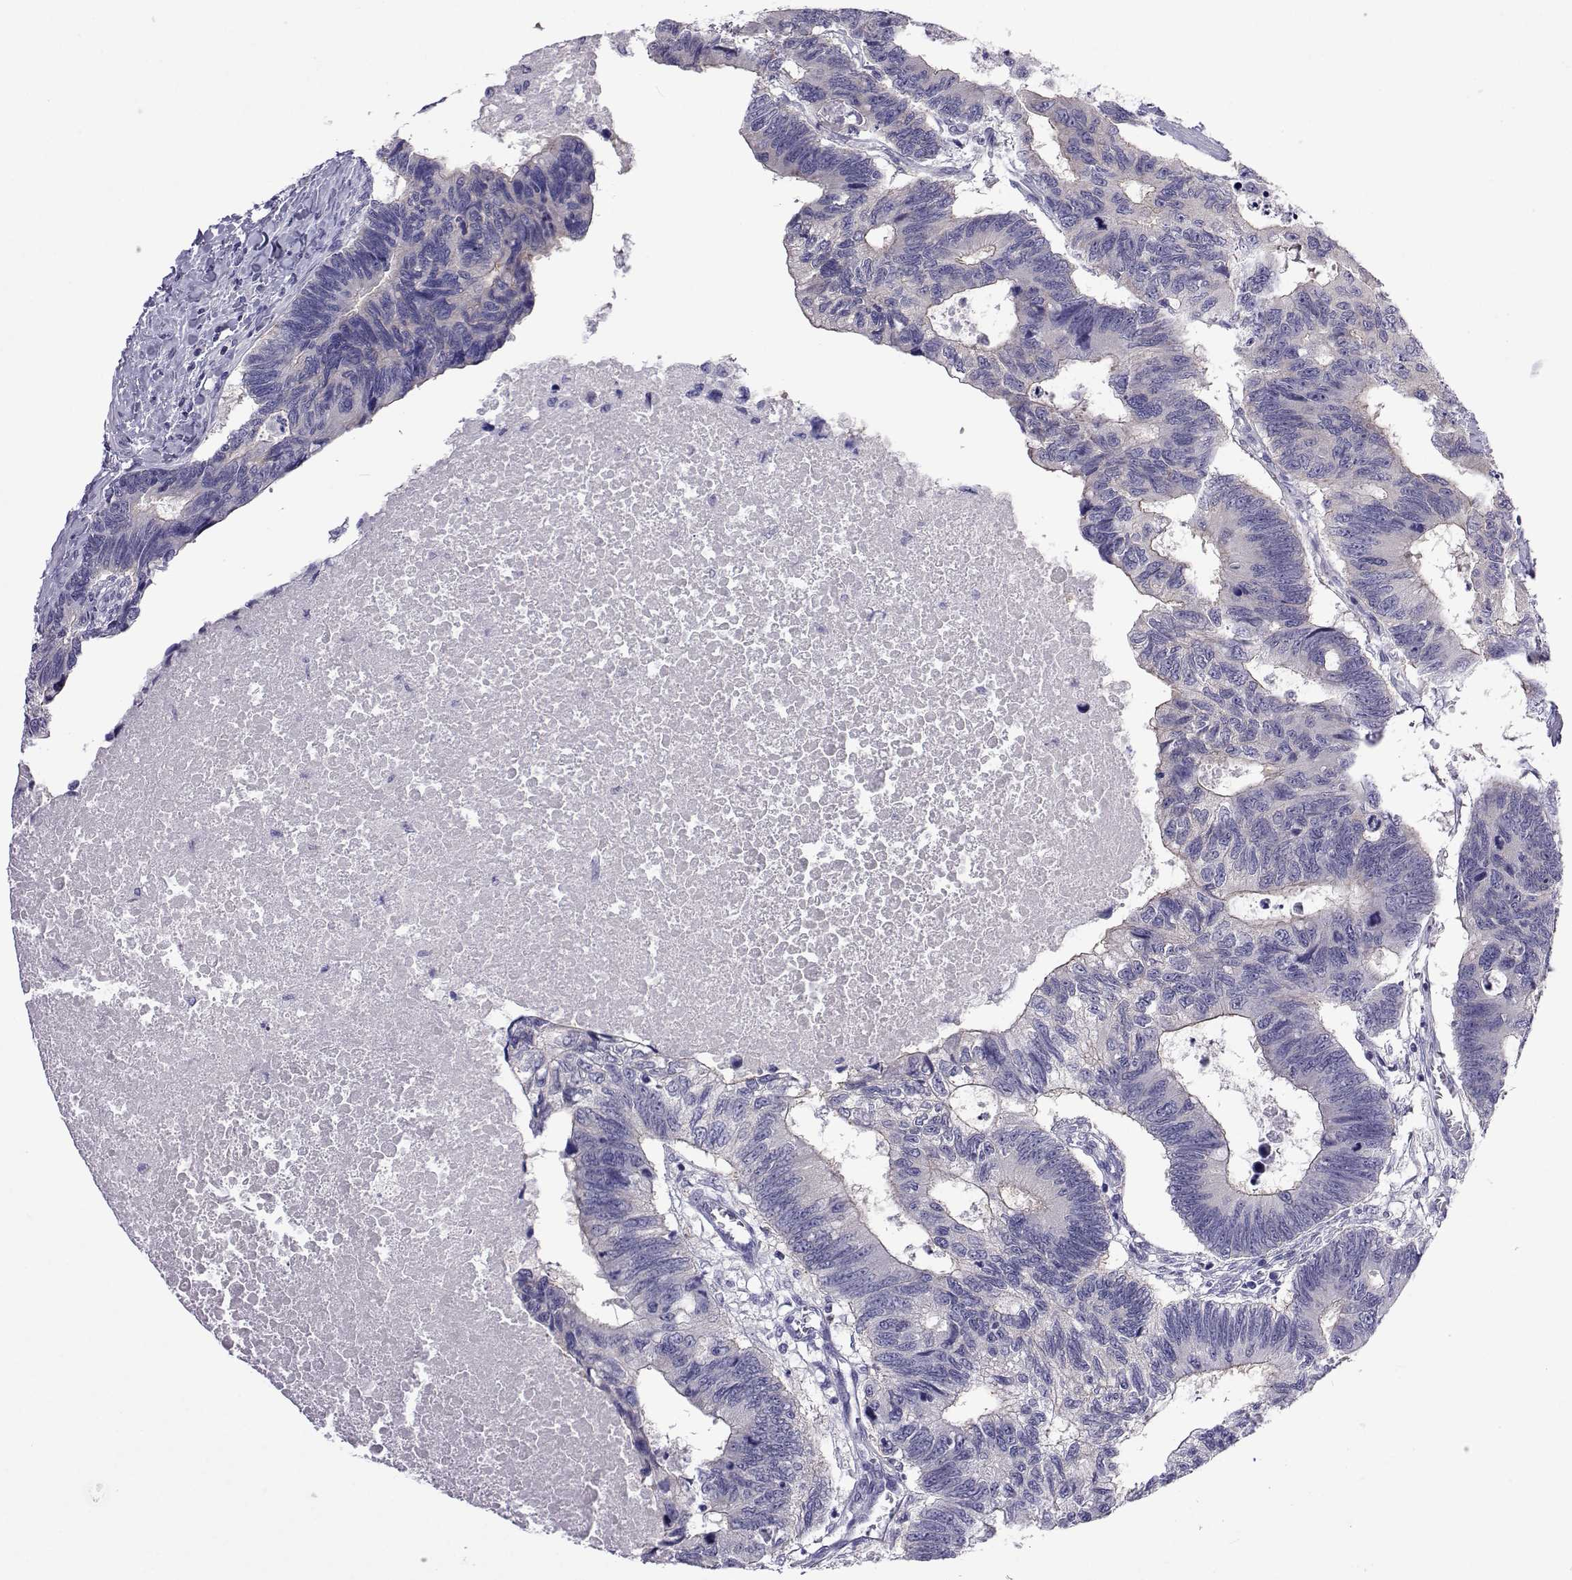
{"staining": {"intensity": "weak", "quantity": "<25%", "location": "cytoplasmic/membranous"}, "tissue": "colorectal cancer", "cell_type": "Tumor cells", "image_type": "cancer", "snomed": [{"axis": "morphology", "description": "Adenocarcinoma, NOS"}, {"axis": "topography", "description": "Colon"}], "caption": "Immunohistochemistry of colorectal adenocarcinoma displays no staining in tumor cells. (DAB (3,3'-diaminobenzidine) immunohistochemistry visualized using brightfield microscopy, high magnification).", "gene": "COL22A1", "patient": {"sex": "female", "age": 77}}